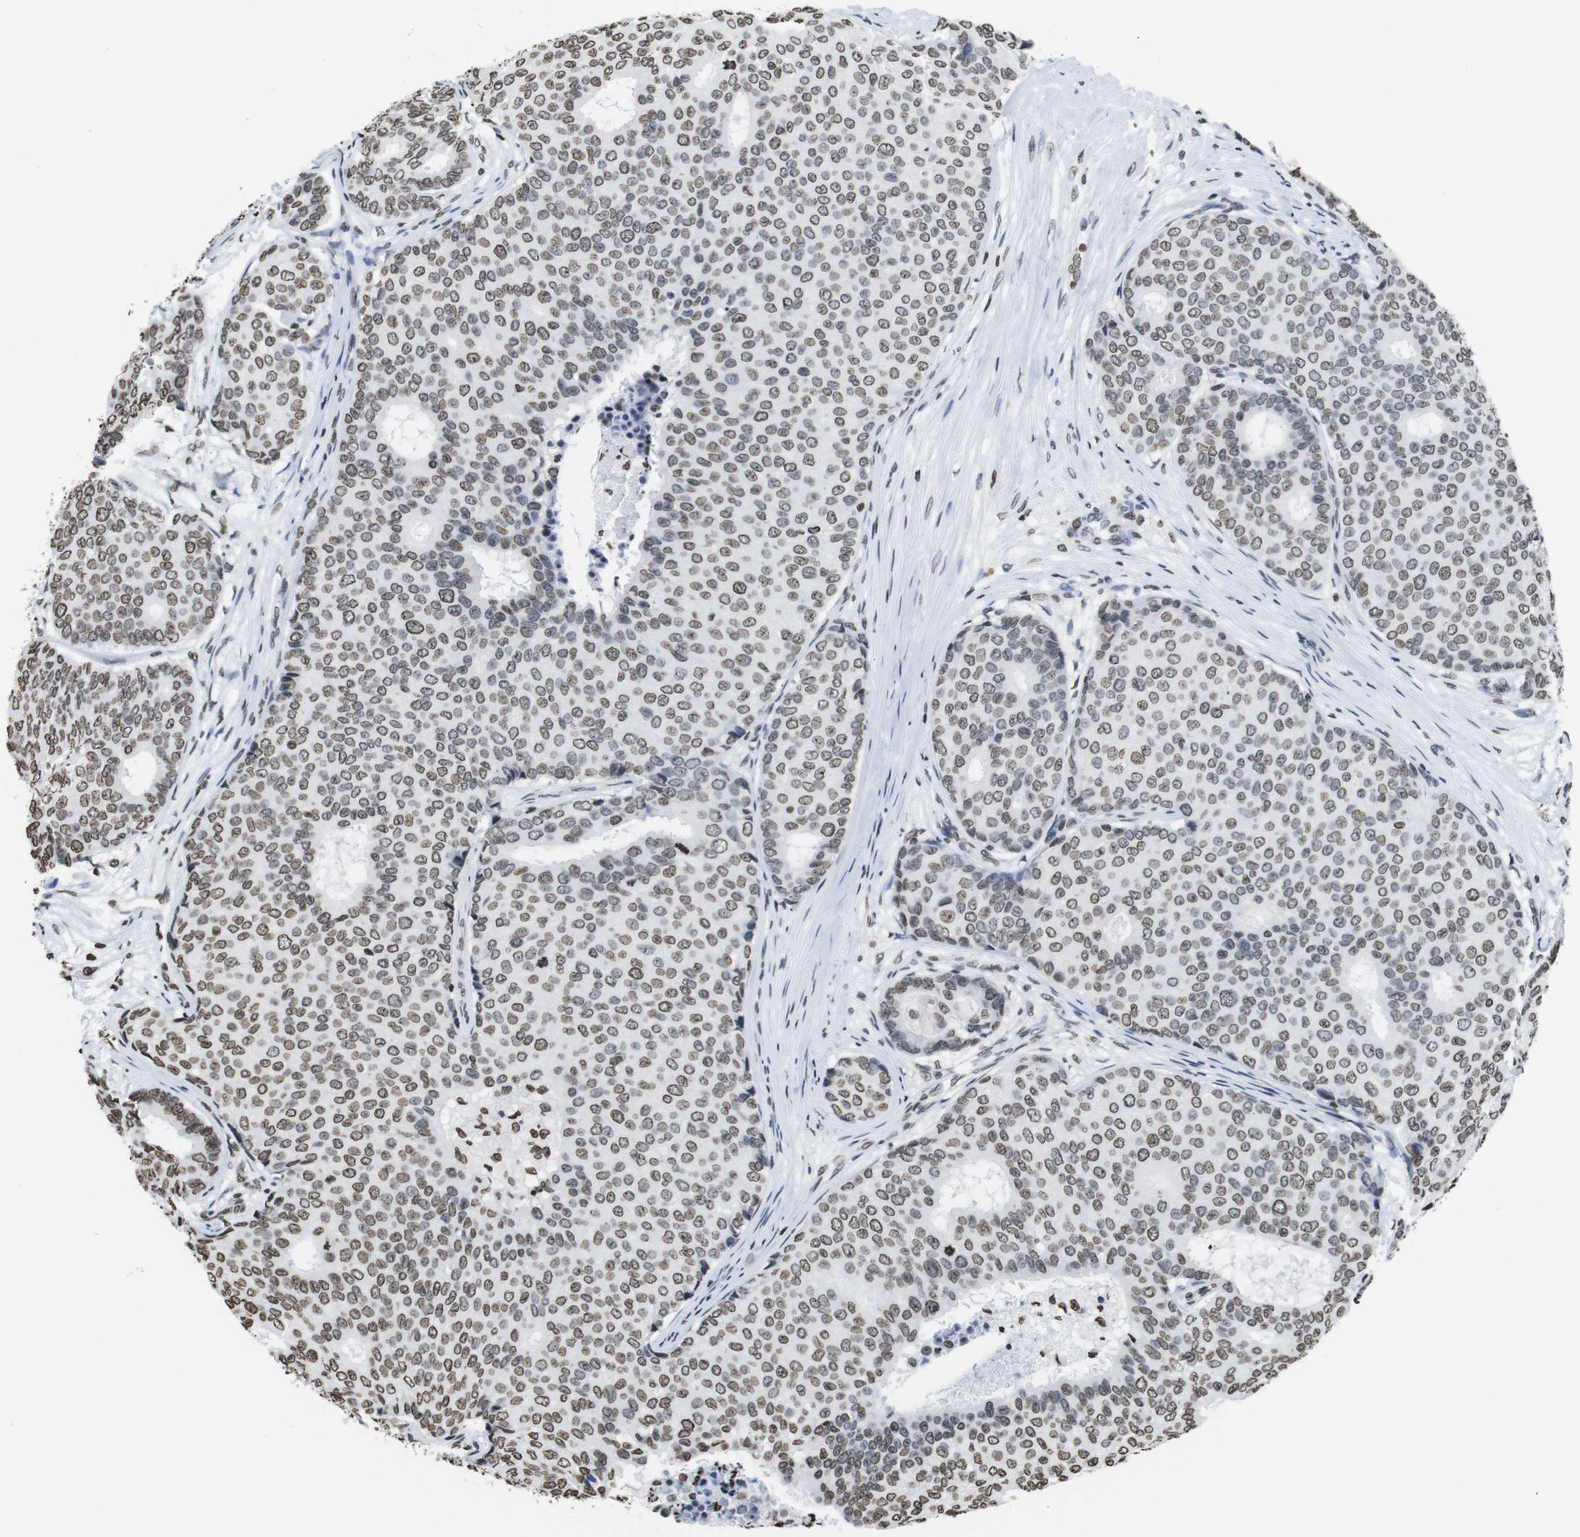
{"staining": {"intensity": "moderate", "quantity": ">75%", "location": "nuclear"}, "tissue": "breast cancer", "cell_type": "Tumor cells", "image_type": "cancer", "snomed": [{"axis": "morphology", "description": "Duct carcinoma"}, {"axis": "topography", "description": "Breast"}], "caption": "Moderate nuclear staining is seen in about >75% of tumor cells in breast cancer.", "gene": "BSX", "patient": {"sex": "female", "age": 75}}